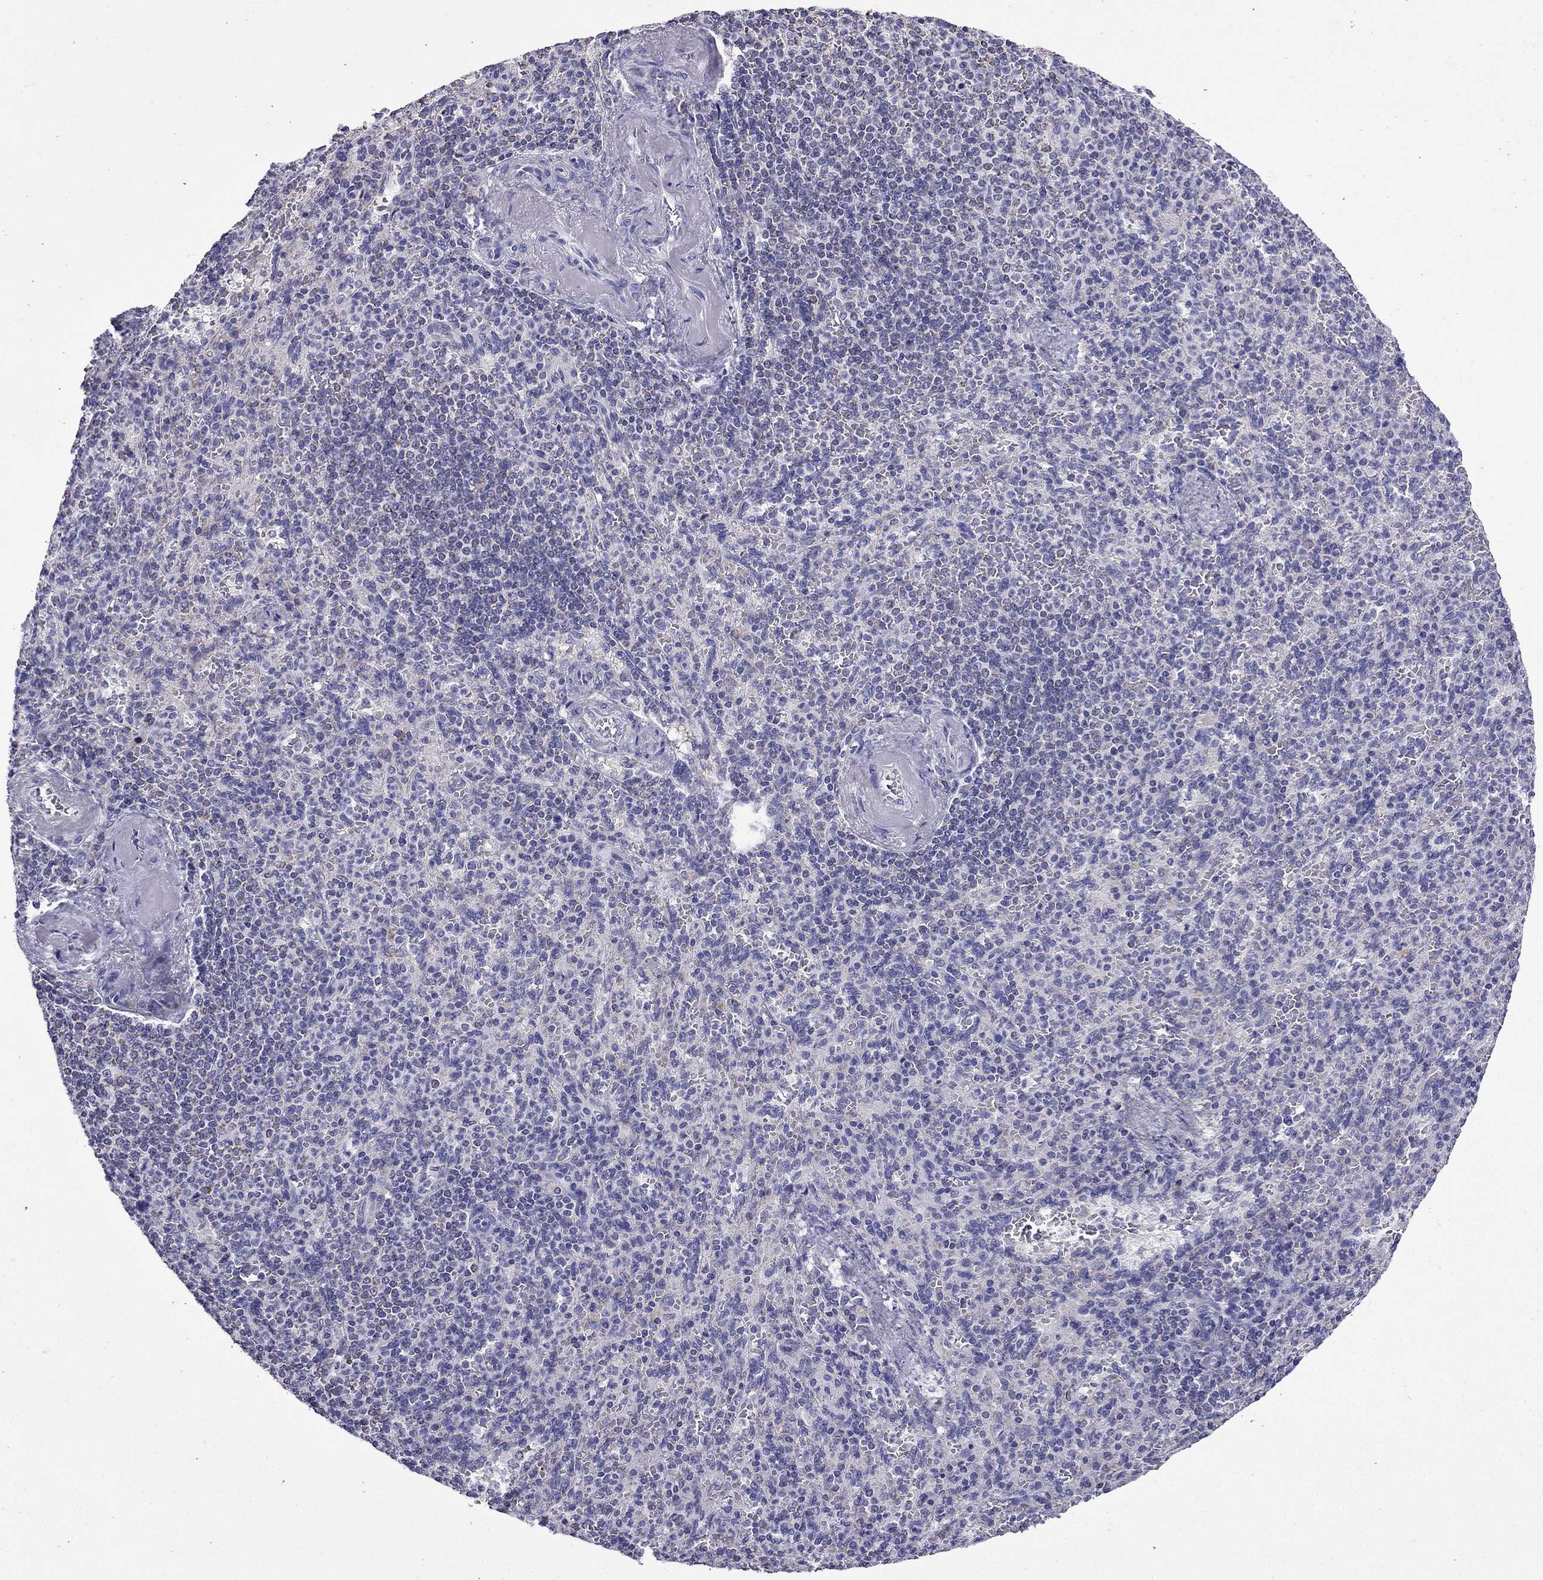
{"staining": {"intensity": "negative", "quantity": "none", "location": "none"}, "tissue": "spleen", "cell_type": "Cells in red pulp", "image_type": "normal", "snomed": [{"axis": "morphology", "description": "Normal tissue, NOS"}, {"axis": "topography", "description": "Spleen"}], "caption": "This histopathology image is of normal spleen stained with IHC to label a protein in brown with the nuclei are counter-stained blue. There is no expression in cells in red pulp. (DAB IHC visualized using brightfield microscopy, high magnification).", "gene": "DSC1", "patient": {"sex": "female", "age": 74}}